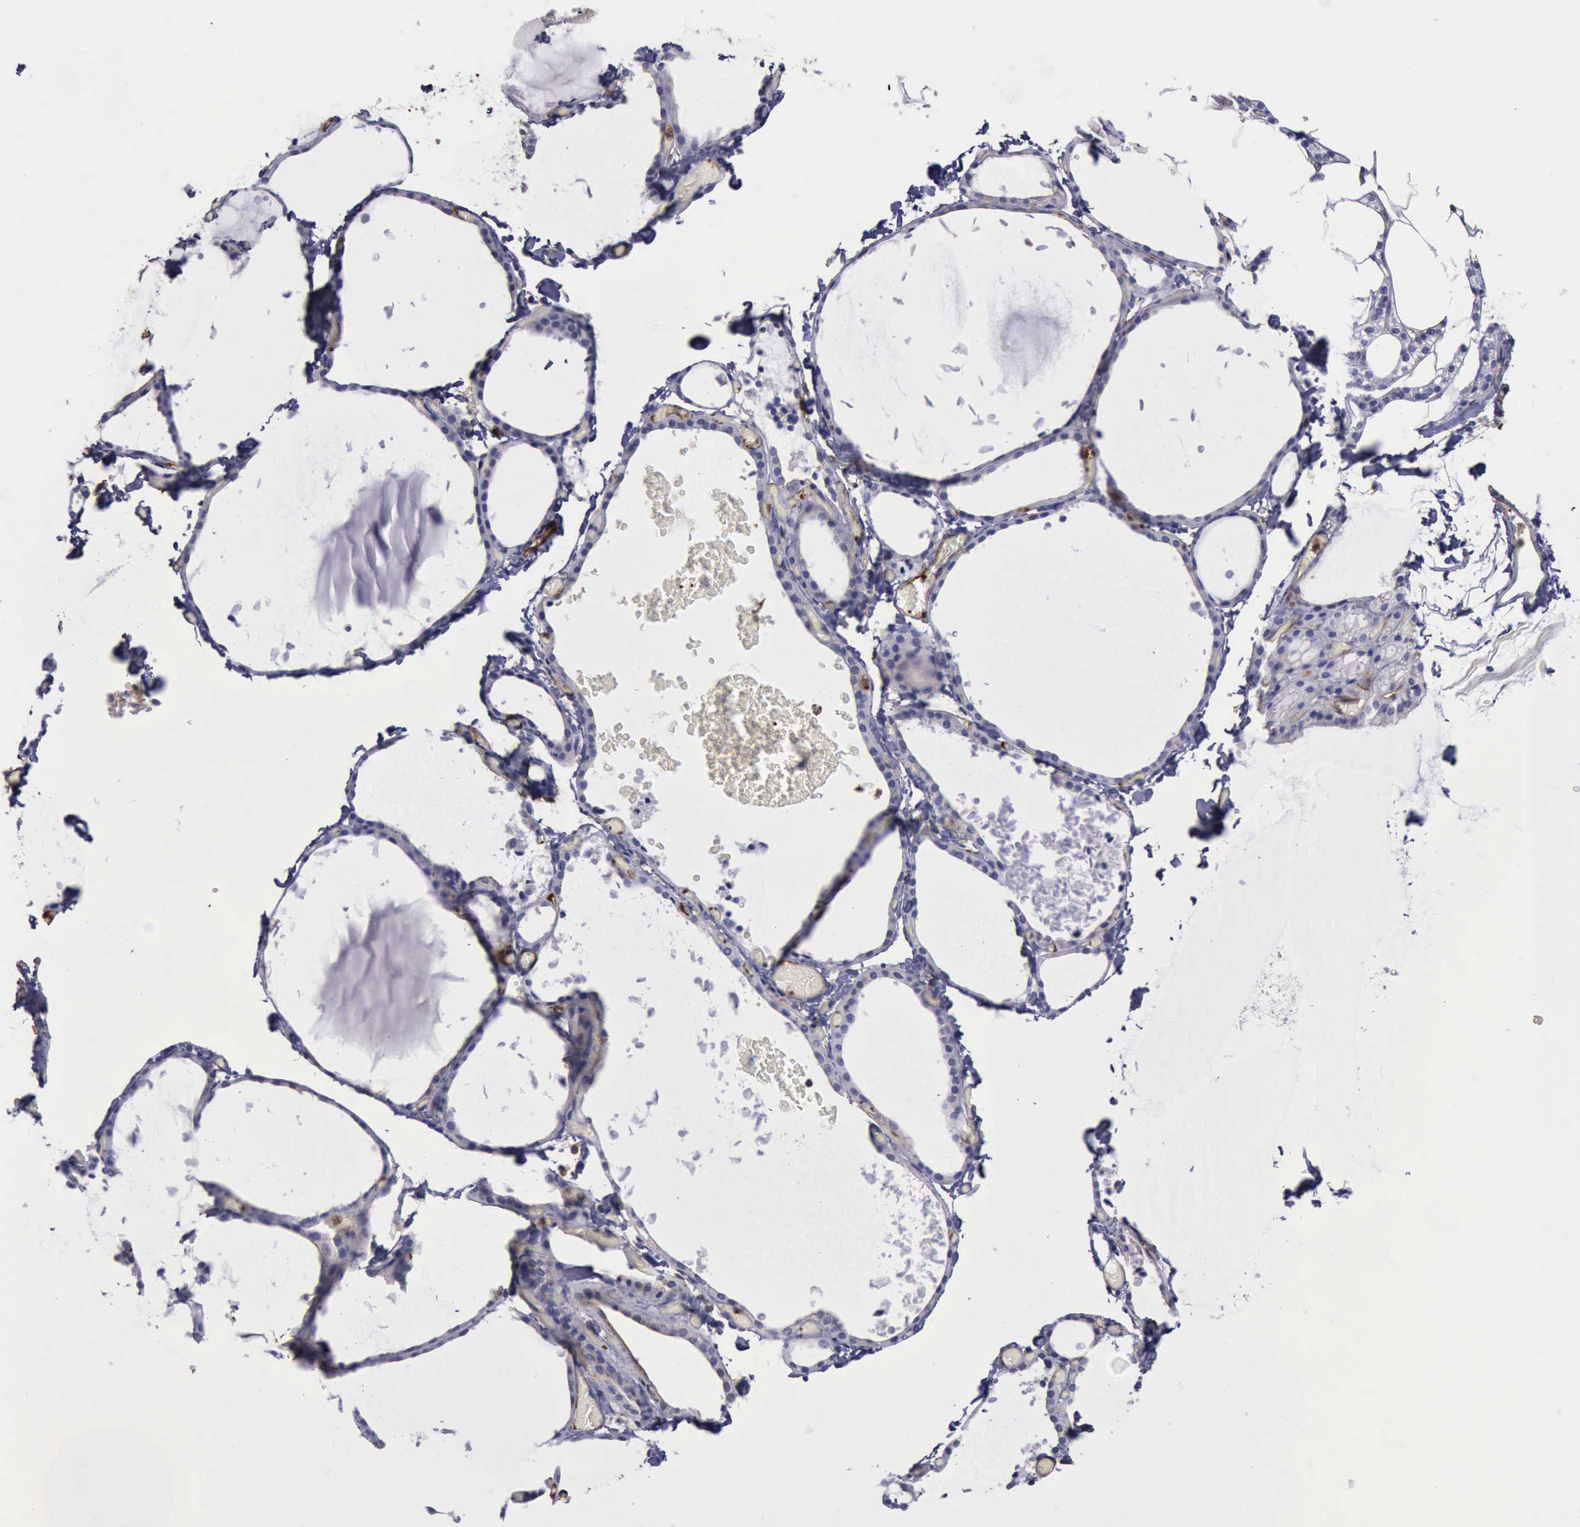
{"staining": {"intensity": "moderate", "quantity": "<25%", "location": "cytoplasmic/membranous"}, "tissue": "thyroid gland", "cell_type": "Glandular cells", "image_type": "normal", "snomed": [{"axis": "morphology", "description": "Normal tissue, NOS"}, {"axis": "topography", "description": "Thyroid gland"}], "caption": "Human thyroid gland stained with a brown dye displays moderate cytoplasmic/membranous positive expression in approximately <25% of glandular cells.", "gene": "FLNA", "patient": {"sex": "female", "age": 22}}